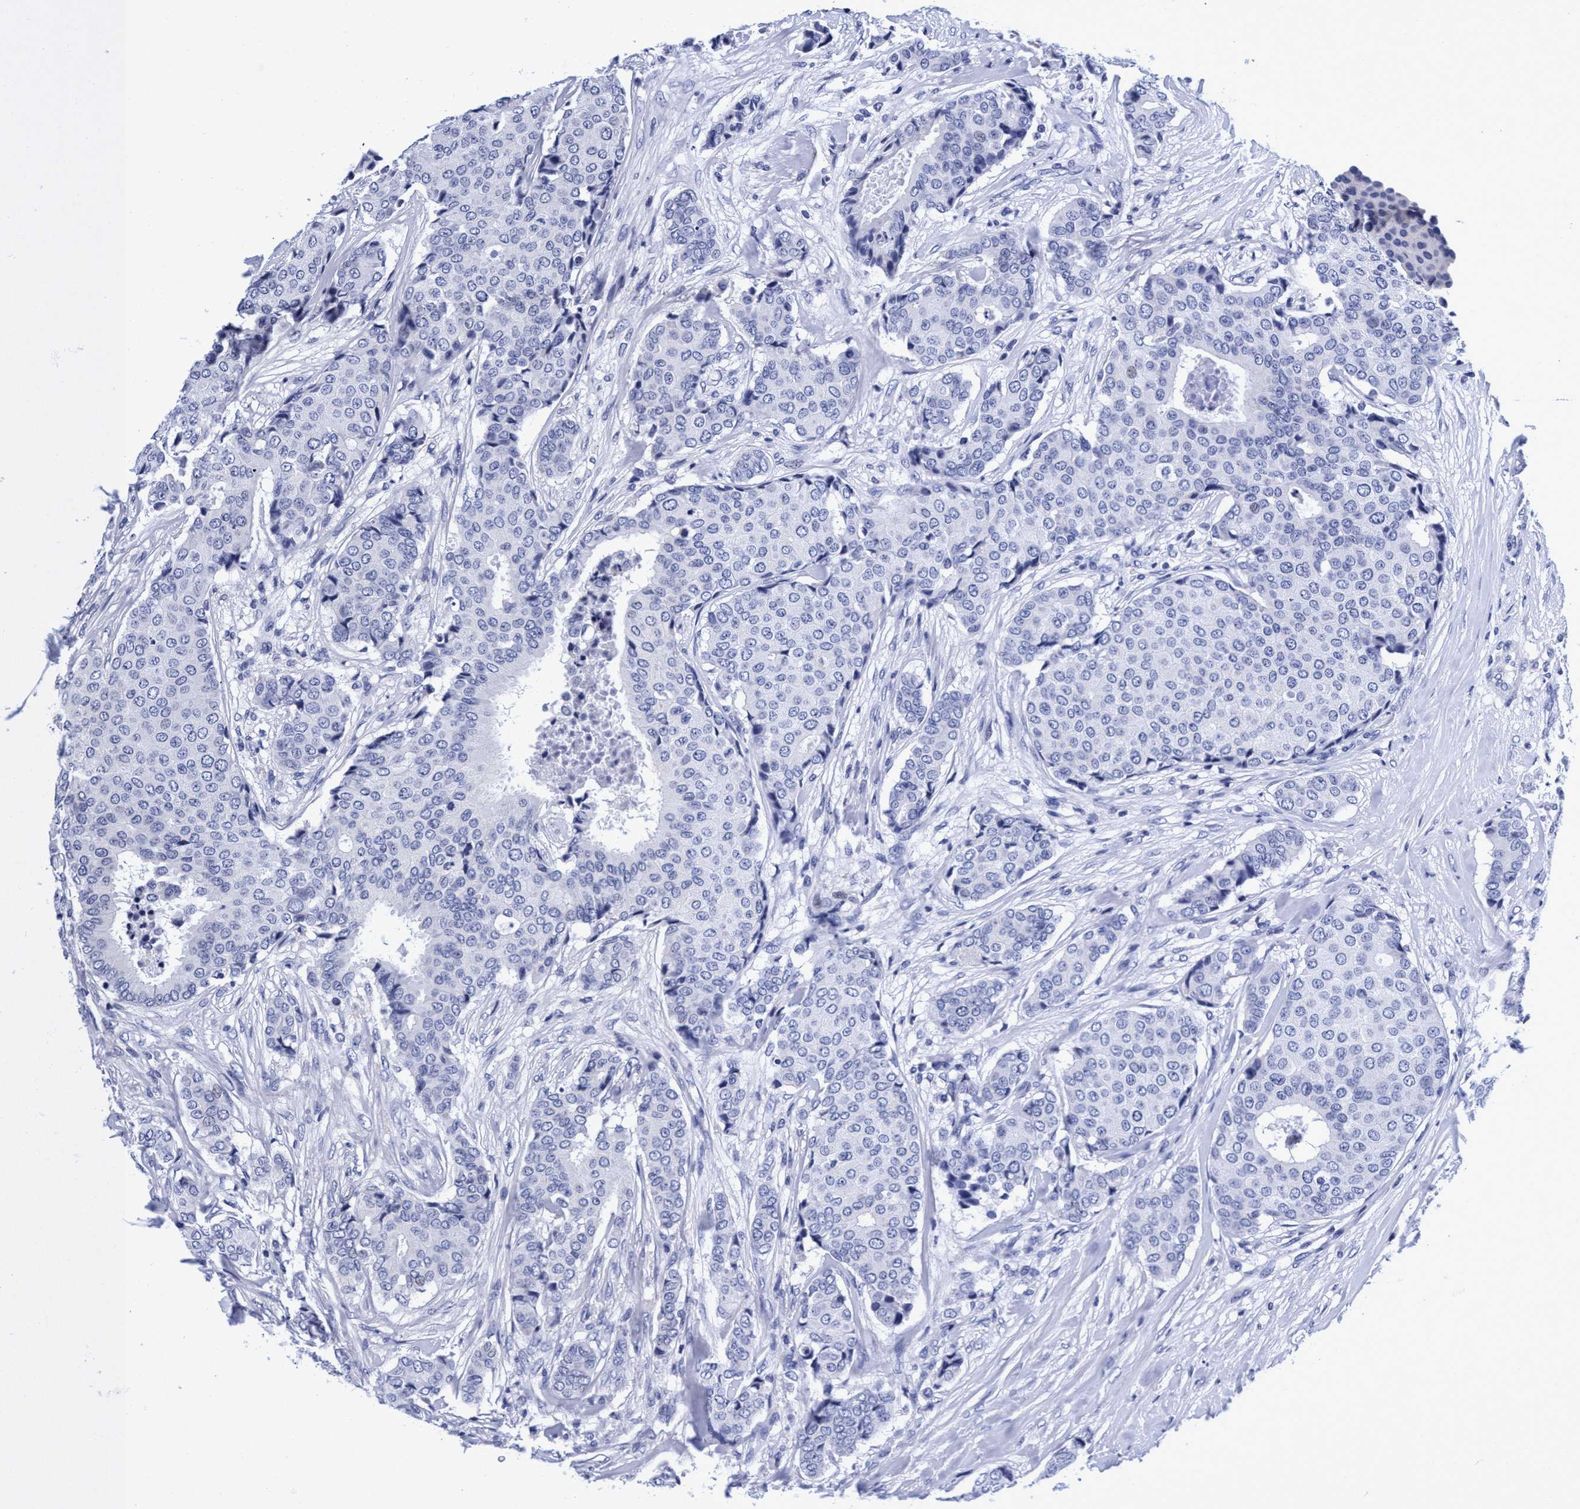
{"staining": {"intensity": "negative", "quantity": "none", "location": "none"}, "tissue": "breast cancer", "cell_type": "Tumor cells", "image_type": "cancer", "snomed": [{"axis": "morphology", "description": "Duct carcinoma"}, {"axis": "topography", "description": "Breast"}], "caption": "Tumor cells are negative for brown protein staining in breast cancer.", "gene": "PLPPR1", "patient": {"sex": "female", "age": 75}}